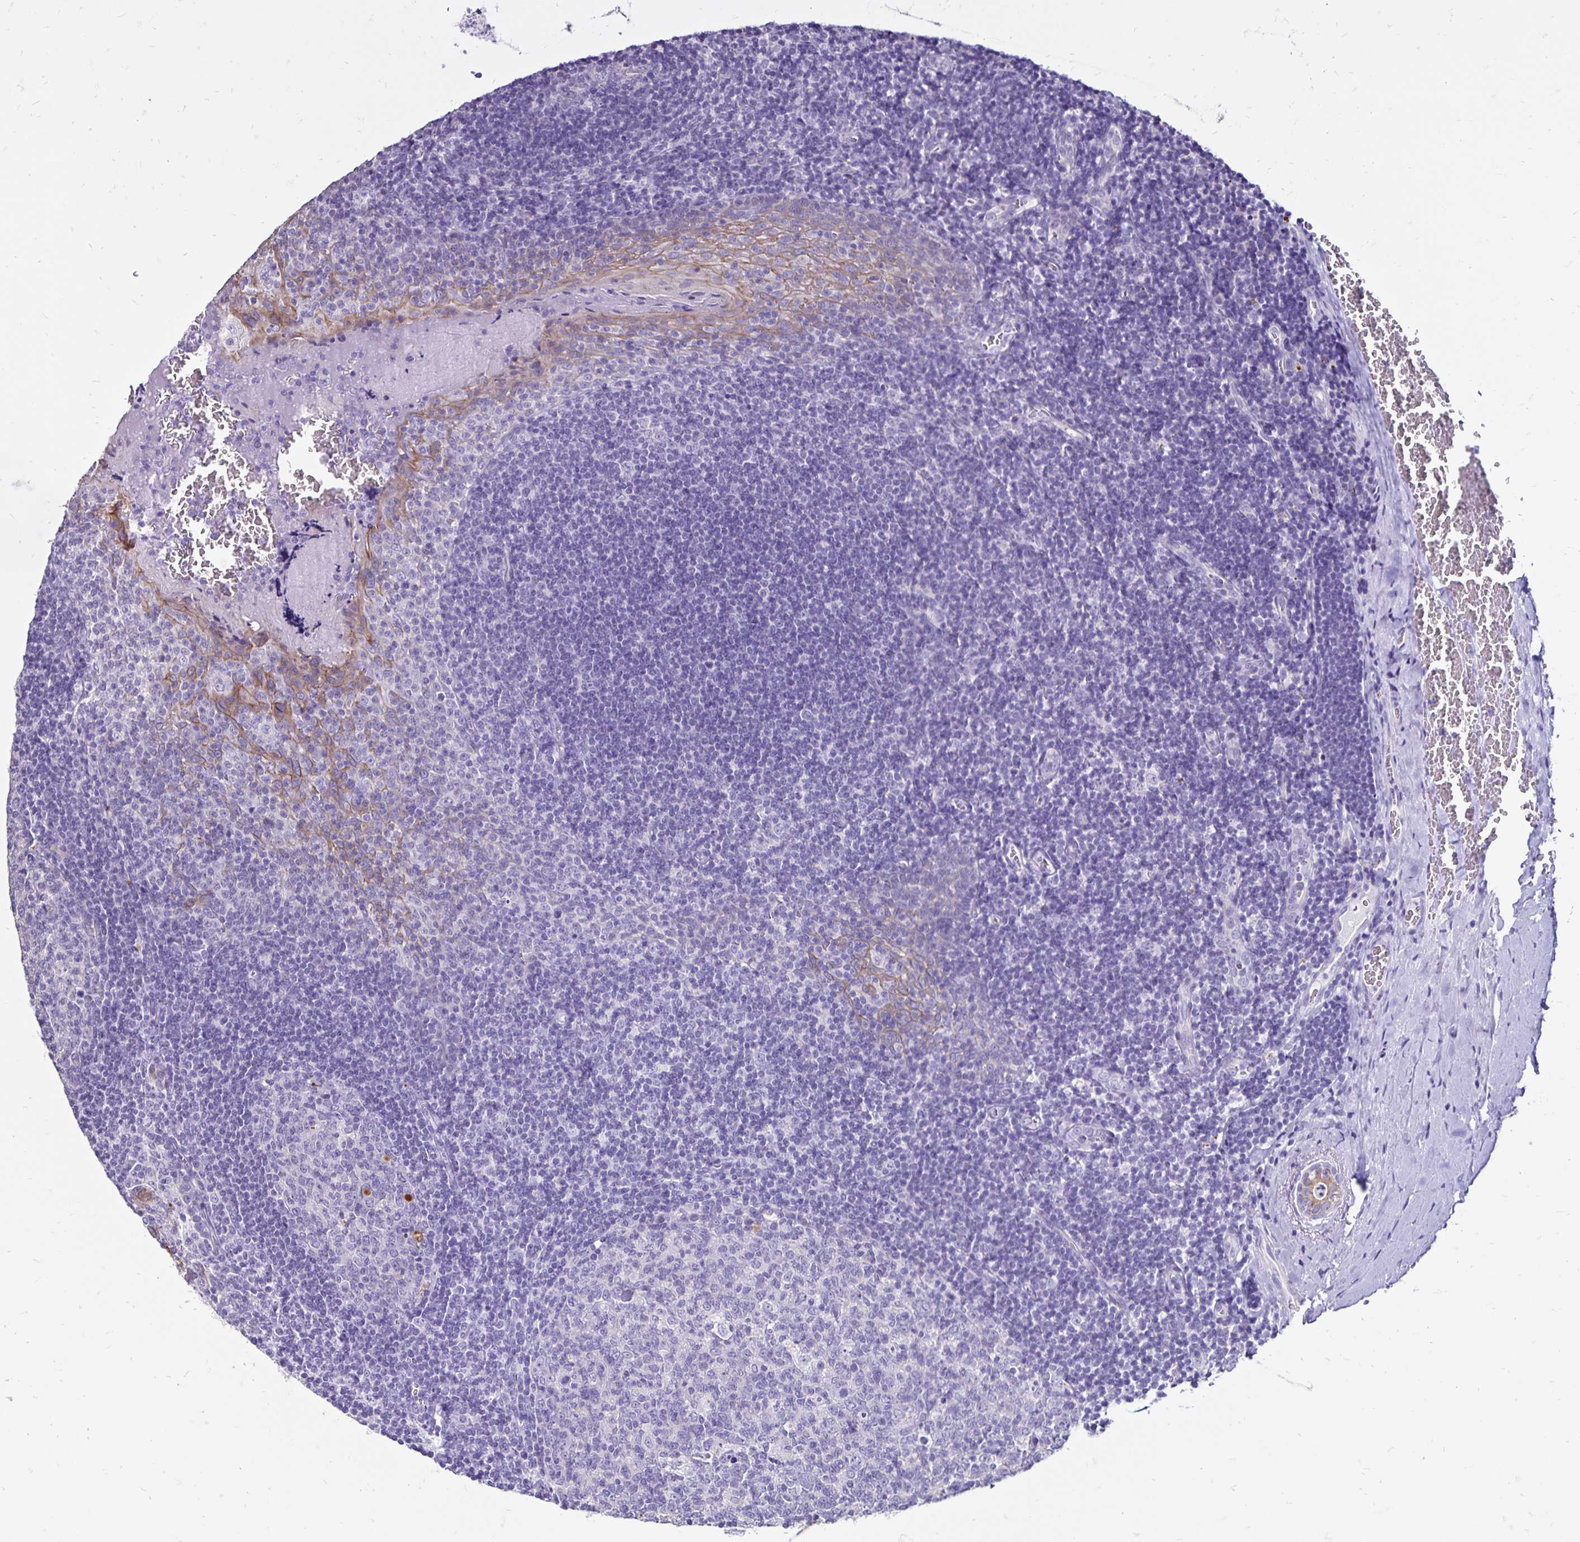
{"staining": {"intensity": "negative", "quantity": "none", "location": "none"}, "tissue": "tonsil", "cell_type": "Germinal center cells", "image_type": "normal", "snomed": [{"axis": "morphology", "description": "Normal tissue, NOS"}, {"axis": "morphology", "description": "Inflammation, NOS"}, {"axis": "topography", "description": "Tonsil"}], "caption": "Tonsil stained for a protein using IHC reveals no staining germinal center cells.", "gene": "EVPL", "patient": {"sex": "female", "age": 31}}